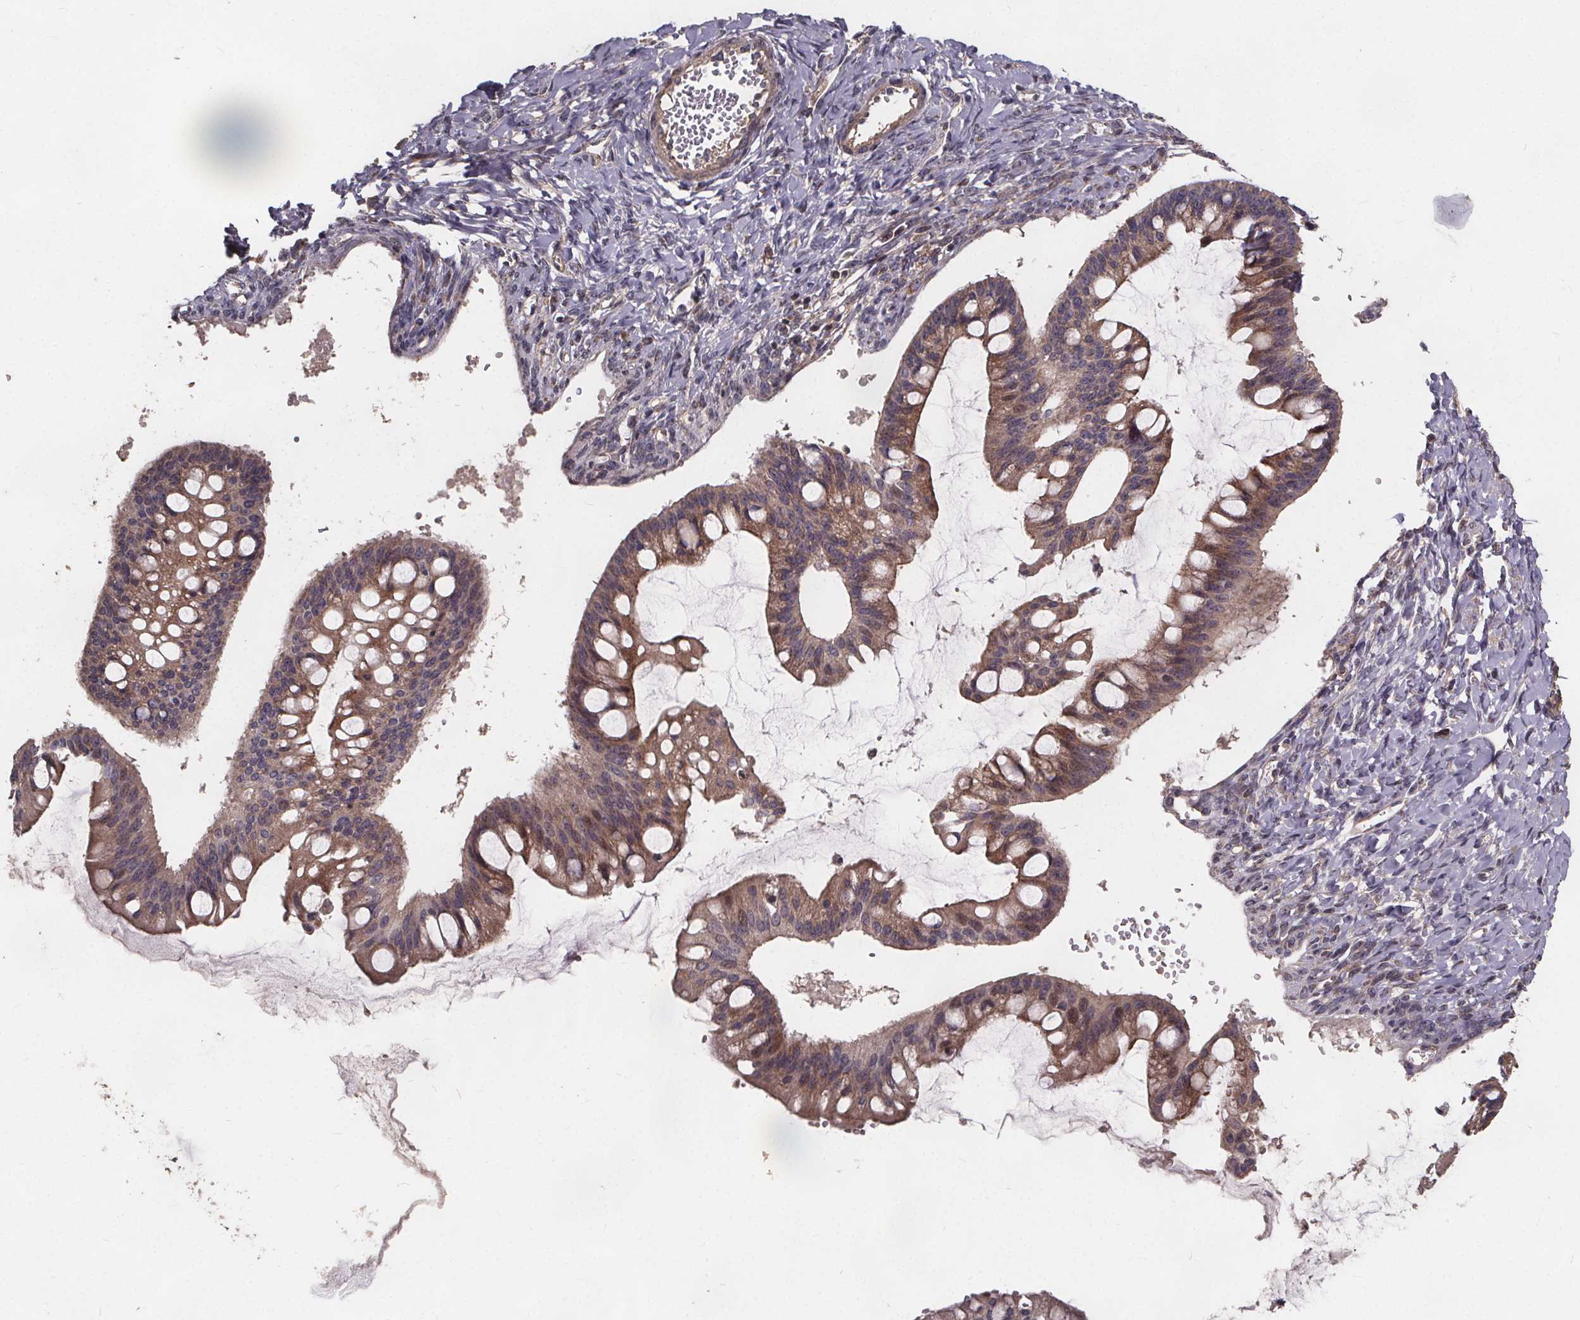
{"staining": {"intensity": "moderate", "quantity": "25%-75%", "location": "cytoplasmic/membranous"}, "tissue": "ovarian cancer", "cell_type": "Tumor cells", "image_type": "cancer", "snomed": [{"axis": "morphology", "description": "Cystadenocarcinoma, mucinous, NOS"}, {"axis": "topography", "description": "Ovary"}], "caption": "Protein expression analysis of human mucinous cystadenocarcinoma (ovarian) reveals moderate cytoplasmic/membranous positivity in about 25%-75% of tumor cells. The staining was performed using DAB to visualize the protein expression in brown, while the nuclei were stained in blue with hematoxylin (Magnification: 20x).", "gene": "YME1L1", "patient": {"sex": "female", "age": 73}}